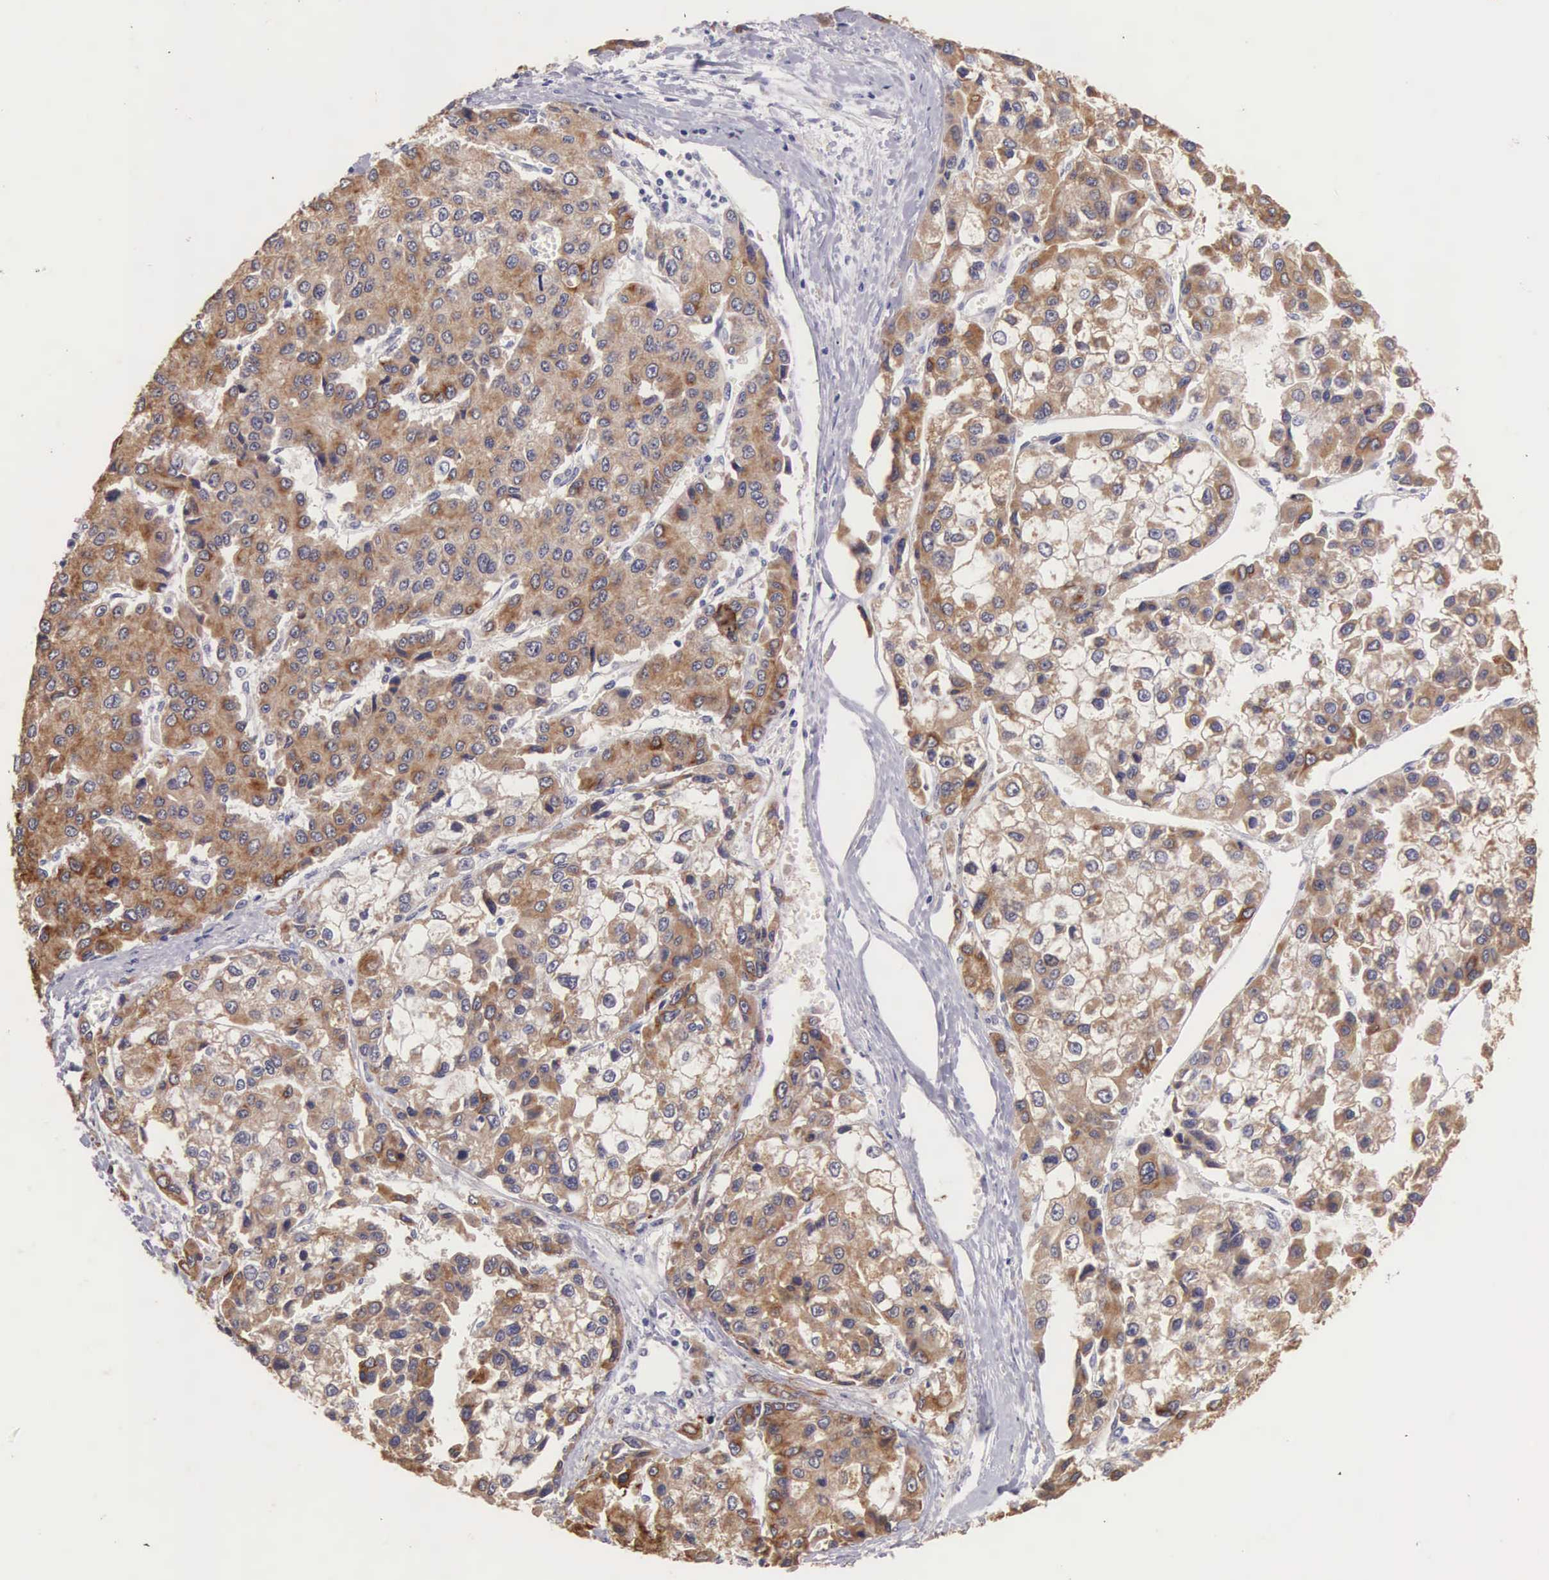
{"staining": {"intensity": "moderate", "quantity": ">75%", "location": "cytoplasmic/membranous"}, "tissue": "liver cancer", "cell_type": "Tumor cells", "image_type": "cancer", "snomed": [{"axis": "morphology", "description": "Carcinoma, Hepatocellular, NOS"}, {"axis": "topography", "description": "Liver"}], "caption": "Immunohistochemistry (DAB) staining of liver cancer reveals moderate cytoplasmic/membranous protein positivity in about >75% of tumor cells.", "gene": "PIR", "patient": {"sex": "female", "age": 66}}